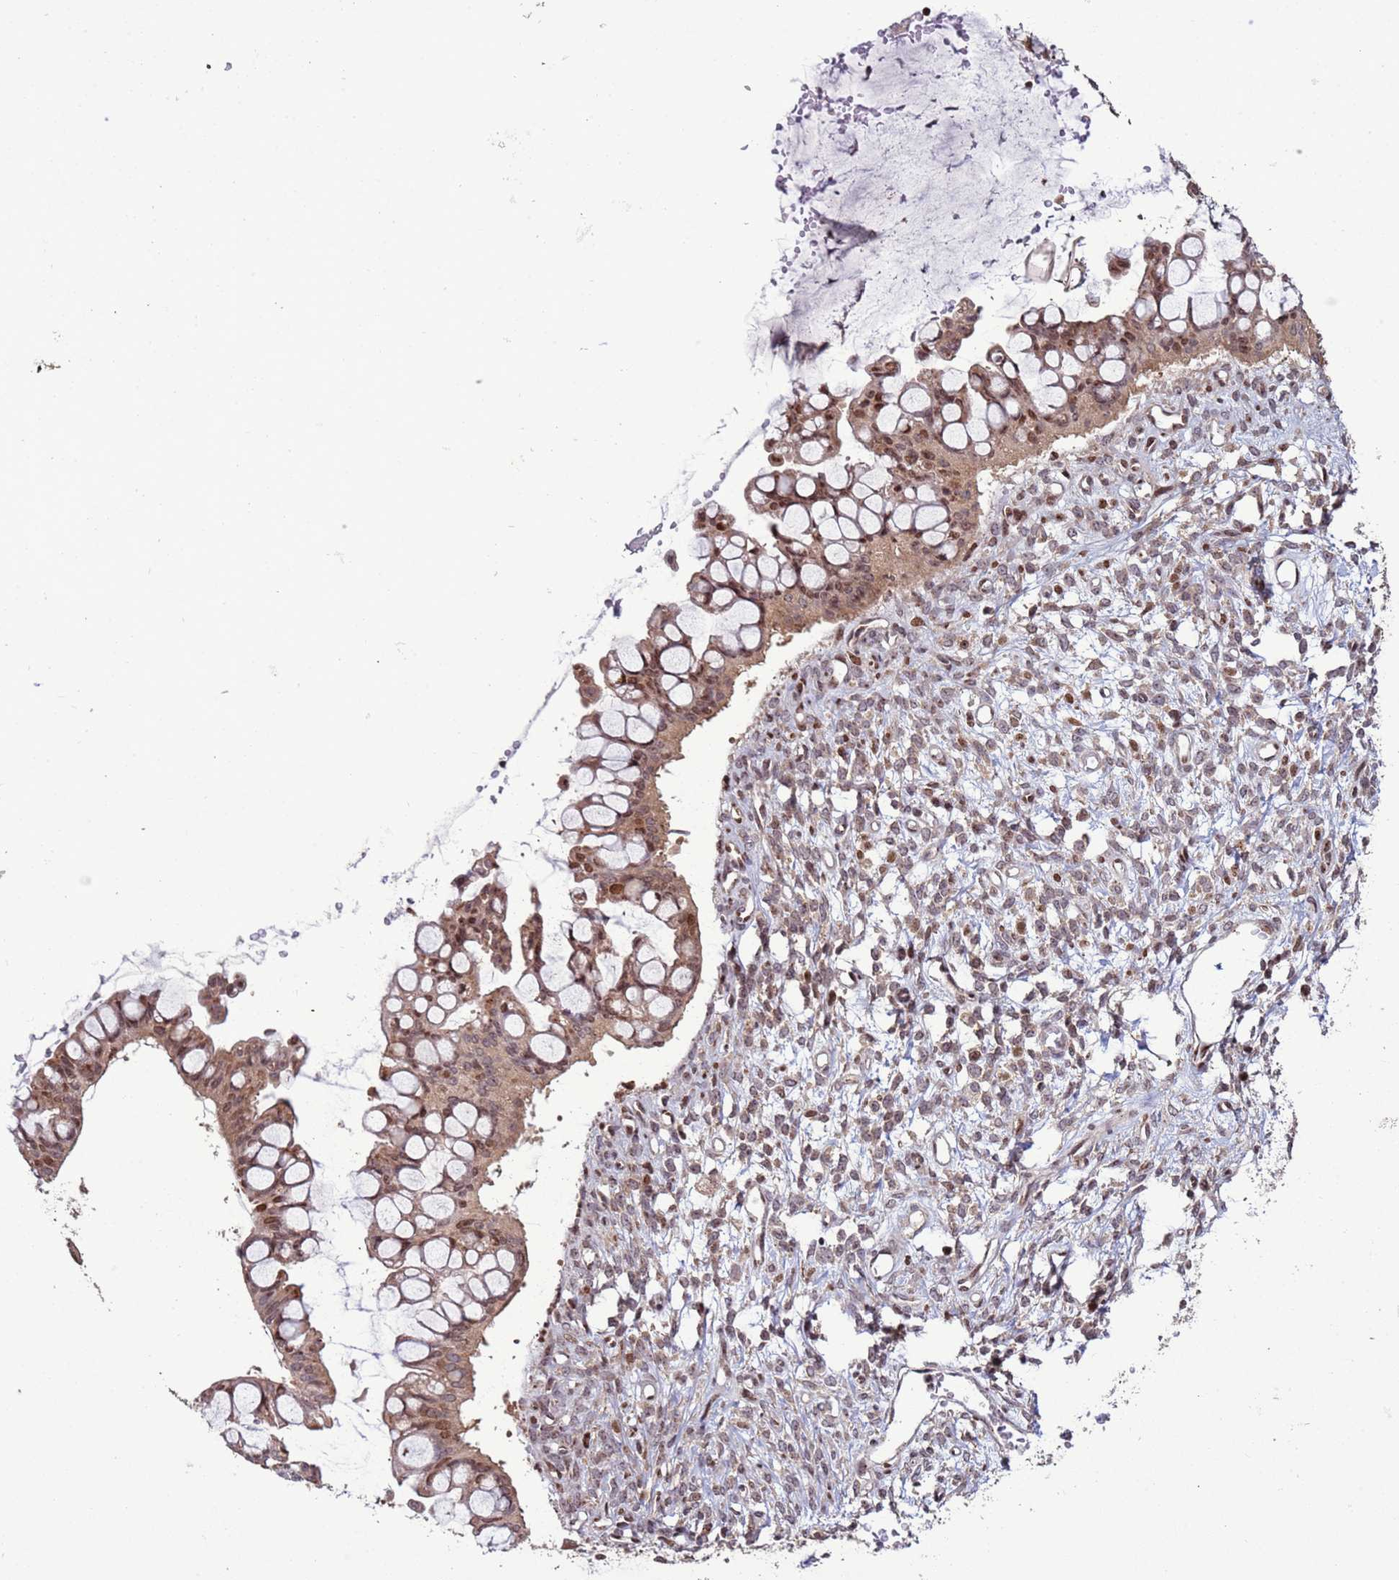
{"staining": {"intensity": "moderate", "quantity": ">75%", "location": "cytoplasmic/membranous,nuclear"}, "tissue": "ovarian cancer", "cell_type": "Tumor cells", "image_type": "cancer", "snomed": [{"axis": "morphology", "description": "Cystadenocarcinoma, mucinous, NOS"}, {"axis": "topography", "description": "Ovary"}], "caption": "An immunohistochemistry (IHC) photomicrograph of tumor tissue is shown. Protein staining in brown labels moderate cytoplasmic/membranous and nuclear positivity in ovarian mucinous cystadenocarcinoma within tumor cells. The staining is performed using DAB brown chromogen to label protein expression. The nuclei are counter-stained blue using hematoxylin.", "gene": "HGH1", "patient": {"sex": "female", "age": 73}}